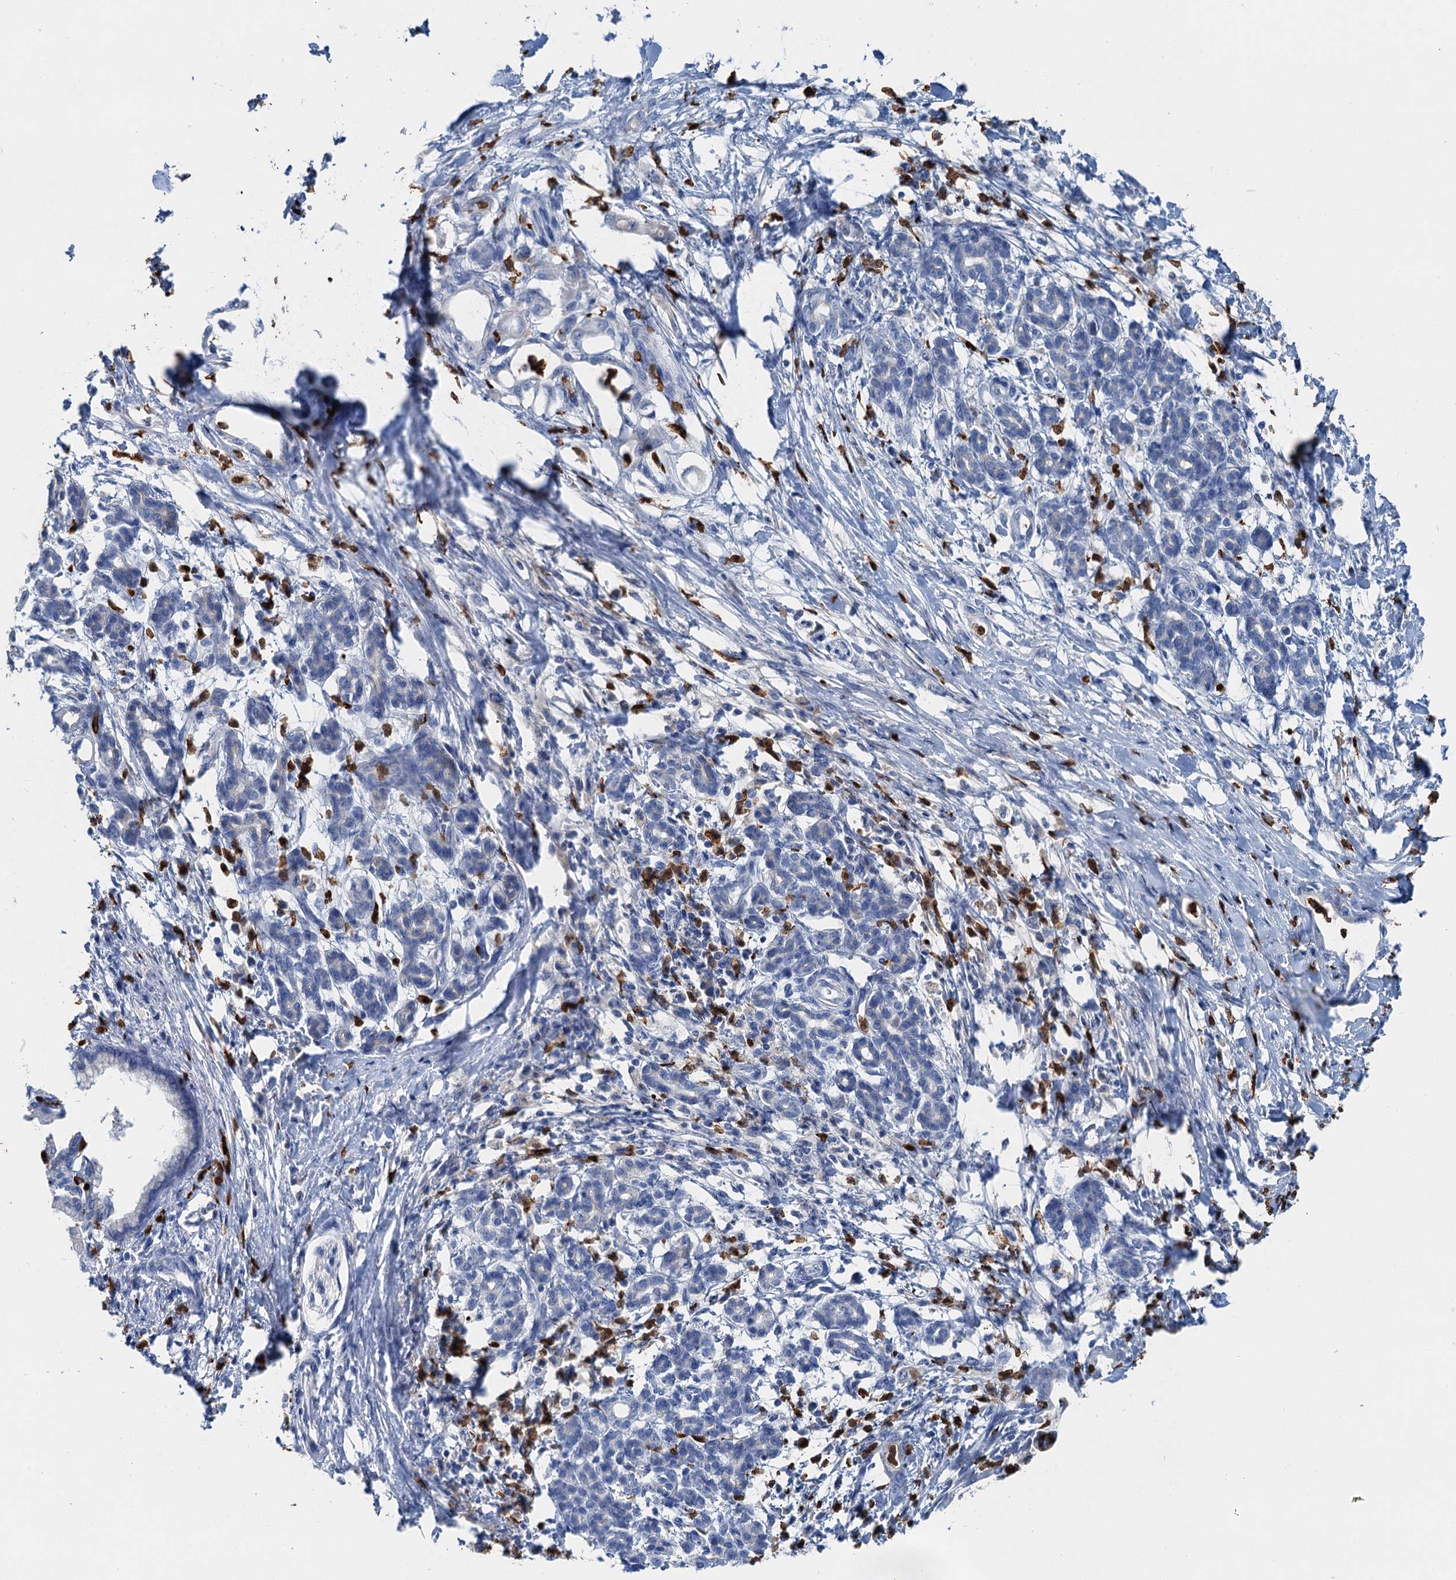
{"staining": {"intensity": "negative", "quantity": "none", "location": "none"}, "tissue": "pancreatic cancer", "cell_type": "Tumor cells", "image_type": "cancer", "snomed": [{"axis": "morphology", "description": "Adenocarcinoma, NOS"}, {"axis": "topography", "description": "Pancreas"}], "caption": "Micrograph shows no protein staining in tumor cells of pancreatic cancer (adenocarcinoma) tissue.", "gene": "OTOA", "patient": {"sex": "female", "age": 55}}